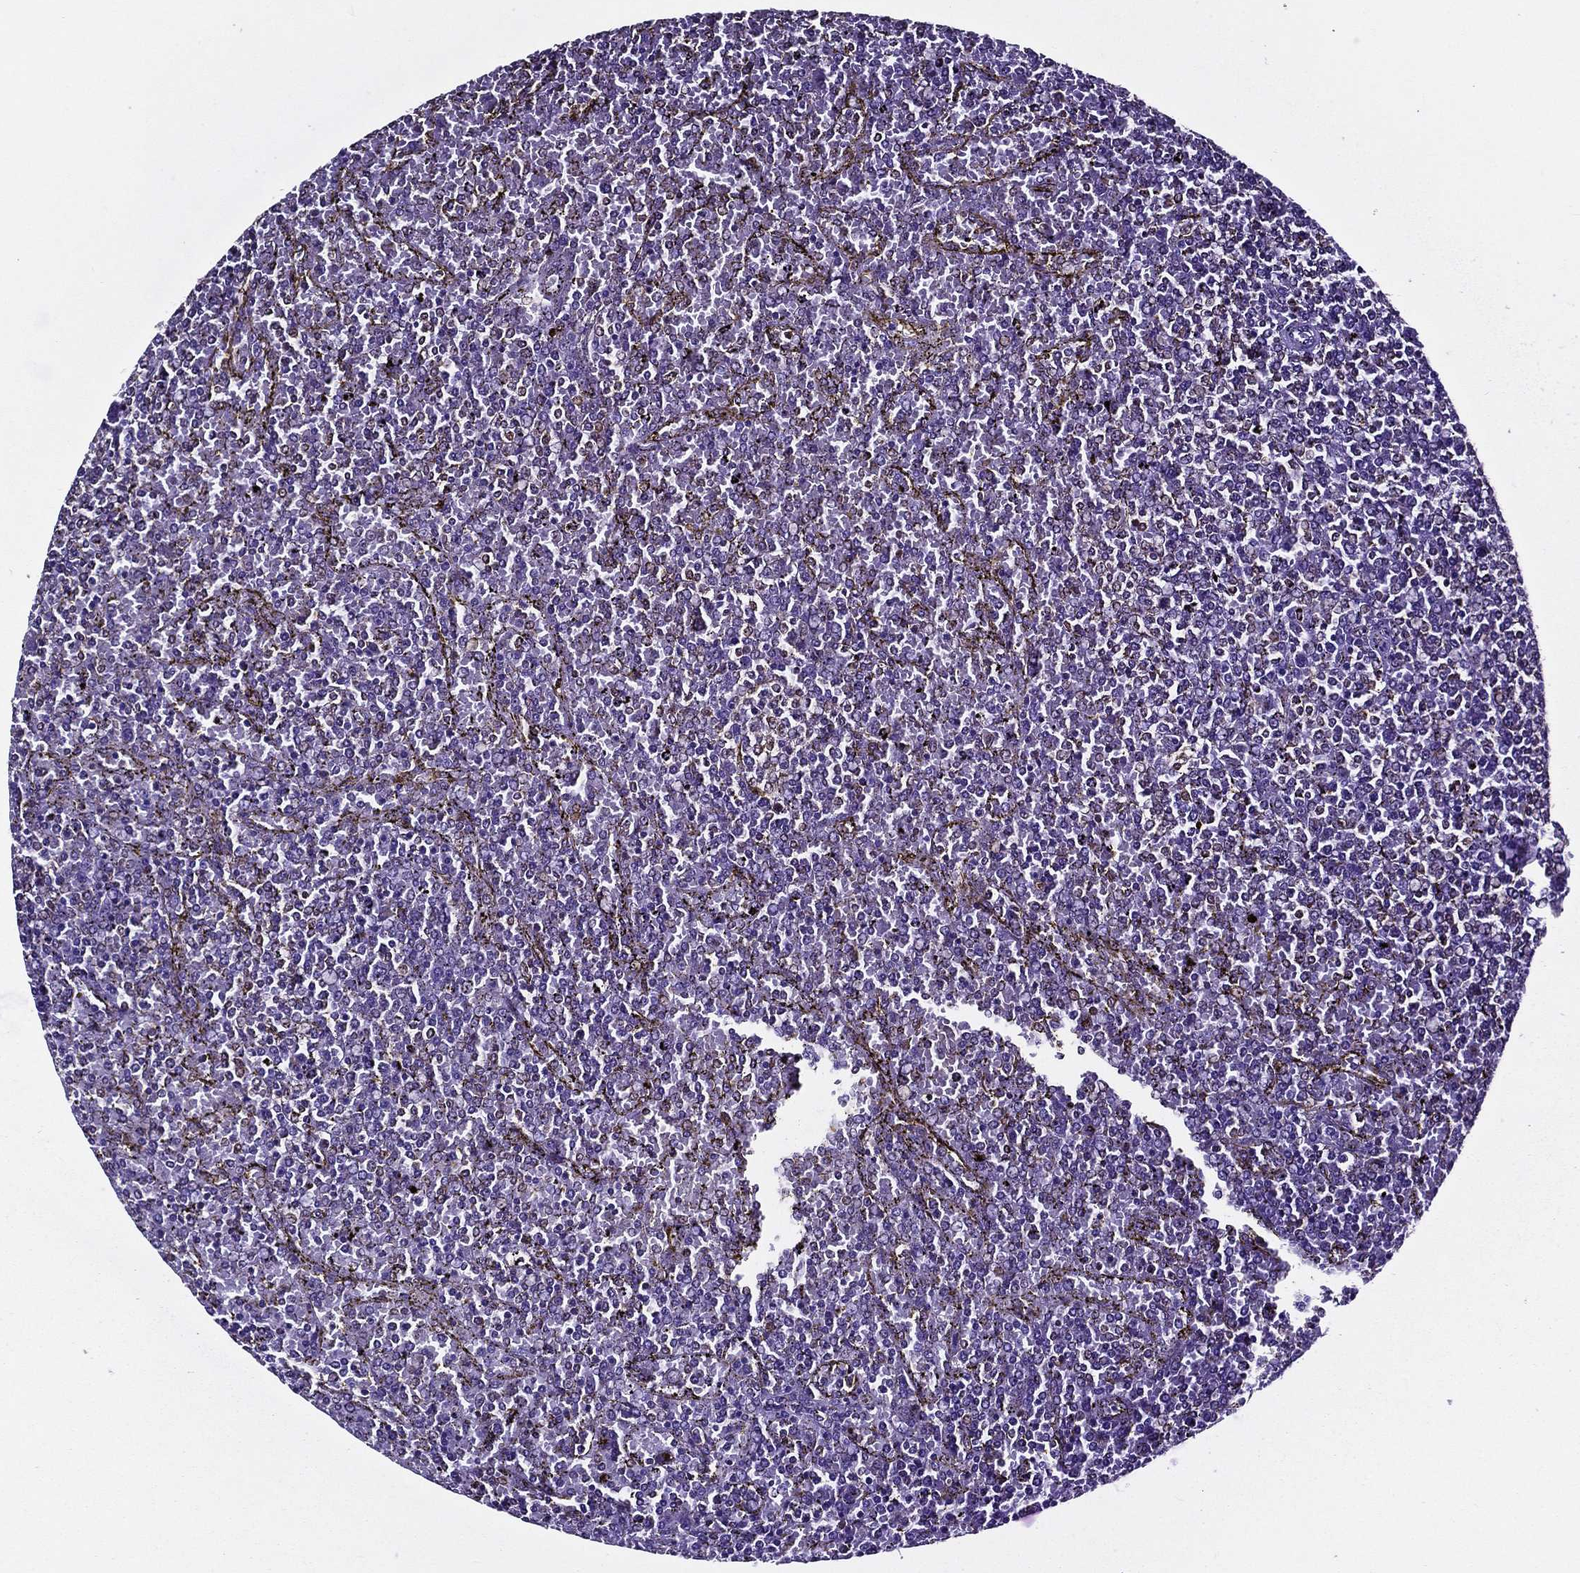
{"staining": {"intensity": "negative", "quantity": "none", "location": "none"}, "tissue": "lymphoma", "cell_type": "Tumor cells", "image_type": "cancer", "snomed": [{"axis": "morphology", "description": "Malignant lymphoma, non-Hodgkin's type, Low grade"}, {"axis": "topography", "description": "Spleen"}], "caption": "The image reveals no significant expression in tumor cells of malignant lymphoma, non-Hodgkin's type (low-grade).", "gene": "TICAM1", "patient": {"sex": "female", "age": 77}}